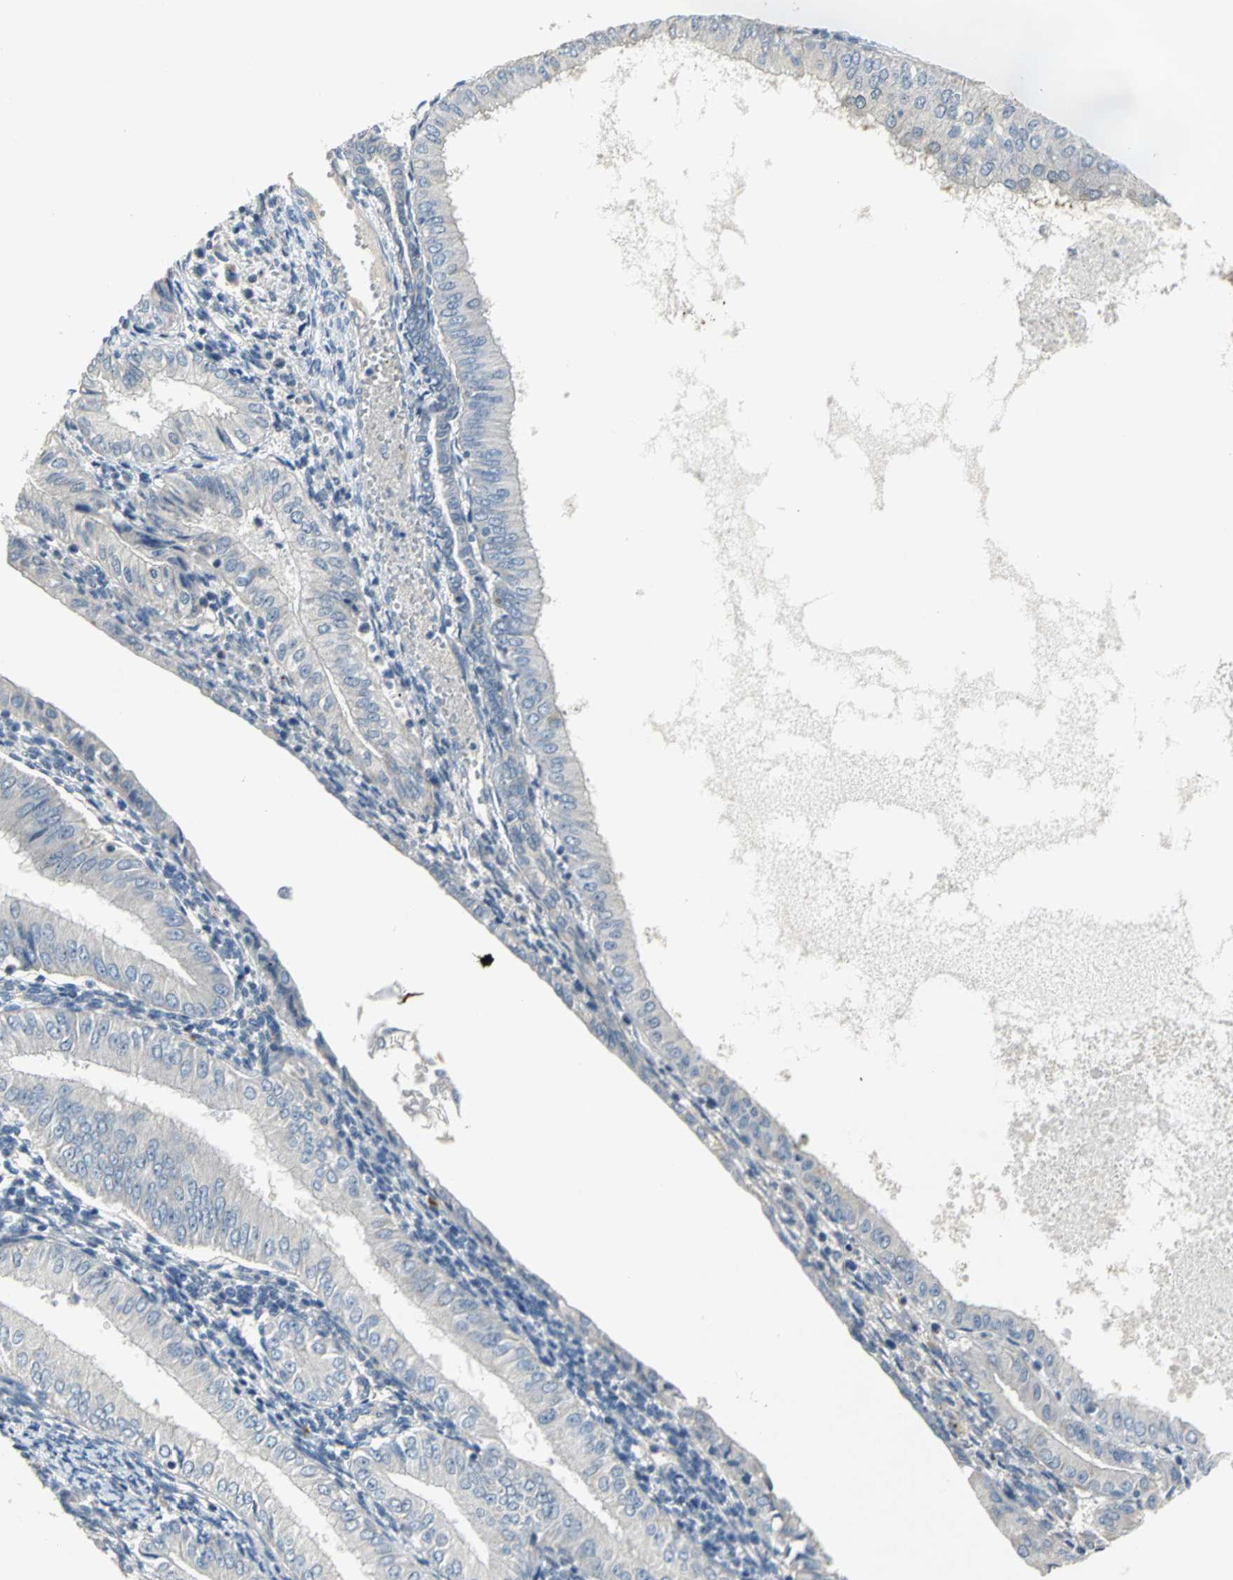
{"staining": {"intensity": "weak", "quantity": "<25%", "location": "cytoplasmic/membranous"}, "tissue": "endometrial cancer", "cell_type": "Tumor cells", "image_type": "cancer", "snomed": [{"axis": "morphology", "description": "Adenocarcinoma, NOS"}, {"axis": "topography", "description": "Endometrium"}], "caption": "The photomicrograph exhibits no staining of tumor cells in endometrial cancer.", "gene": "IL17RB", "patient": {"sex": "female", "age": 53}}